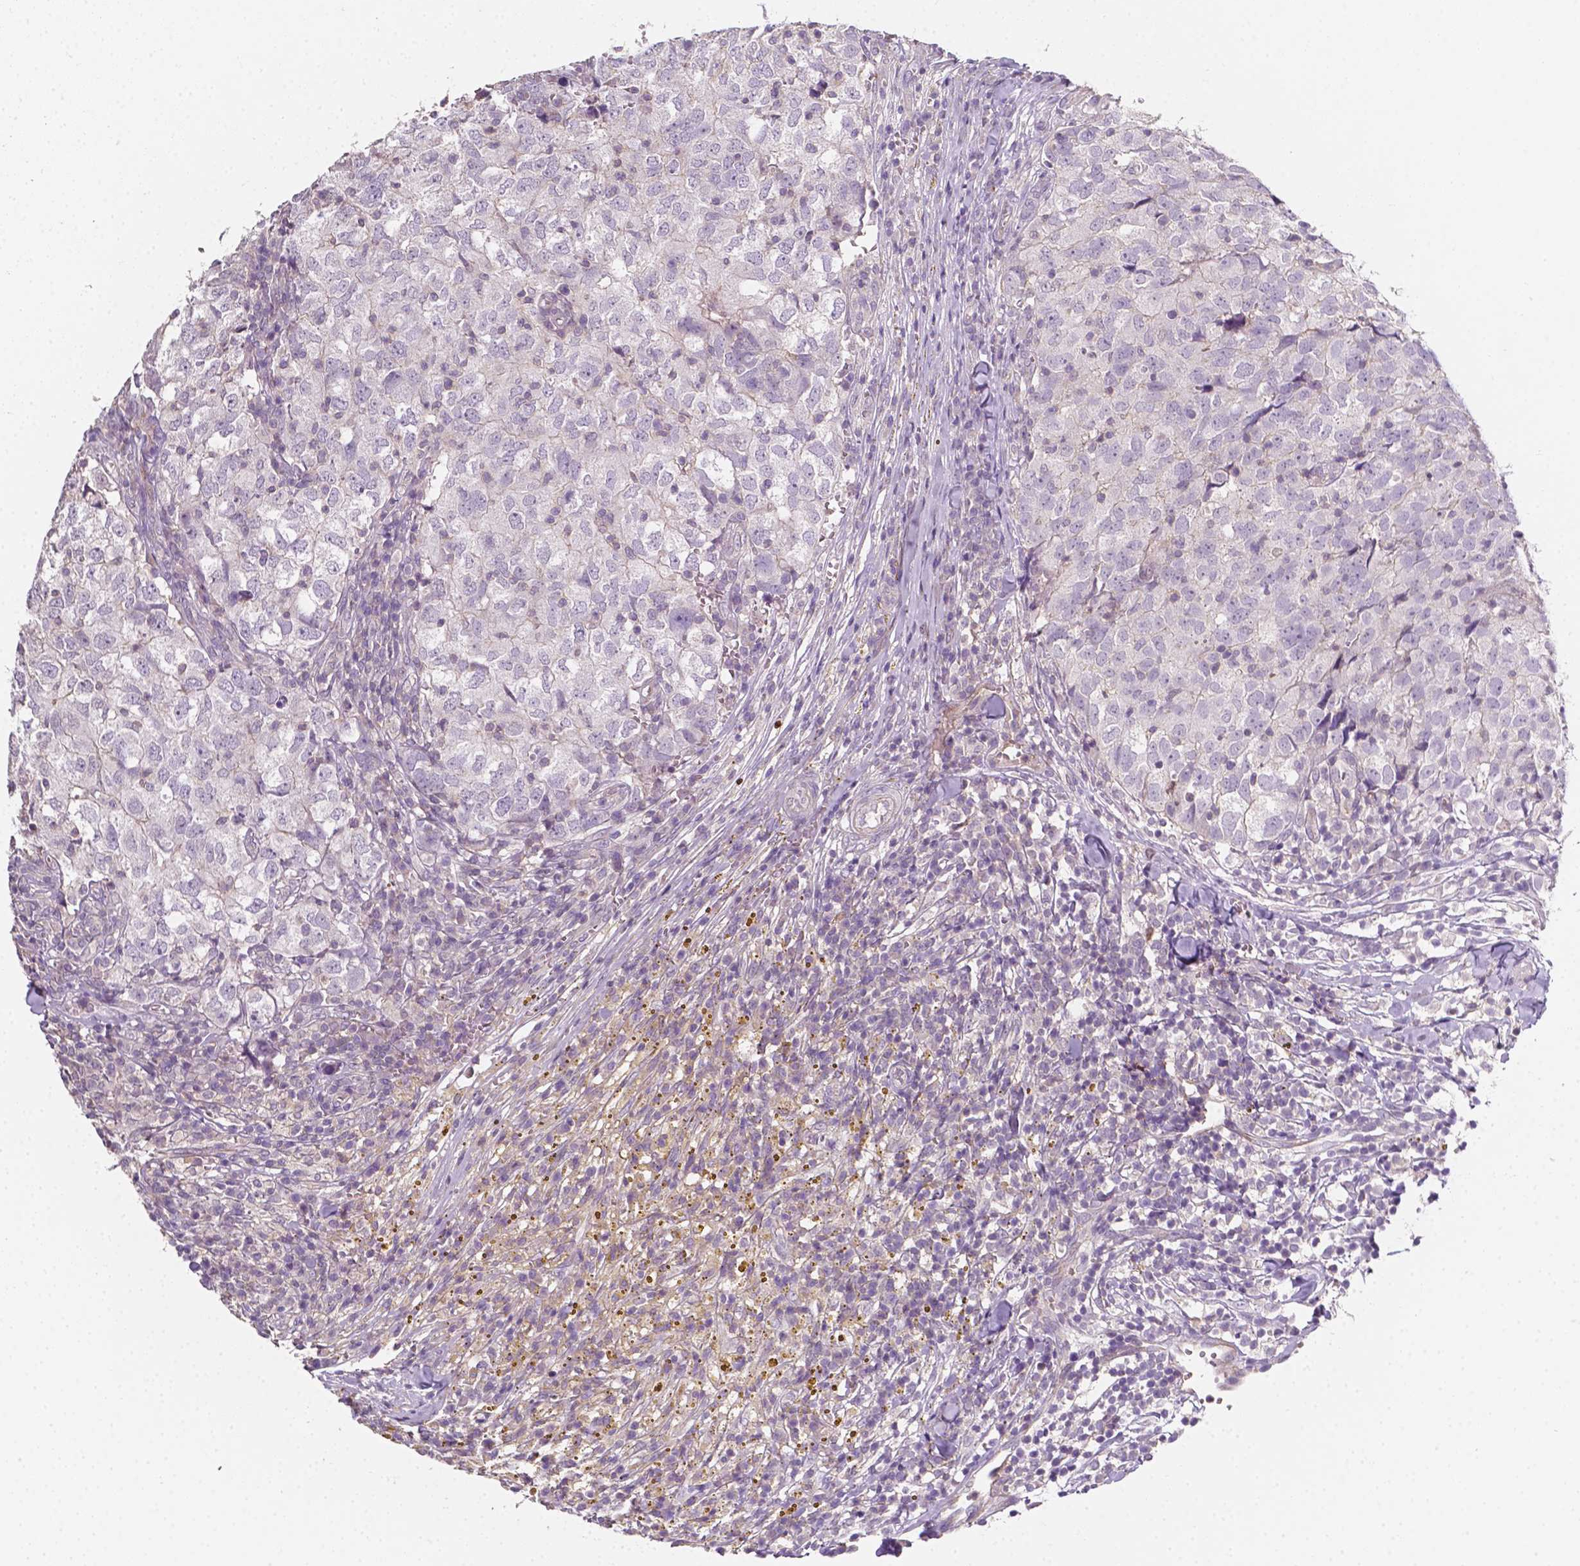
{"staining": {"intensity": "negative", "quantity": "none", "location": "none"}, "tissue": "breast cancer", "cell_type": "Tumor cells", "image_type": "cancer", "snomed": [{"axis": "morphology", "description": "Duct carcinoma"}, {"axis": "topography", "description": "Breast"}], "caption": "The IHC image has no significant positivity in tumor cells of breast cancer (invasive ductal carcinoma) tissue.", "gene": "EGFR", "patient": {"sex": "female", "age": 30}}